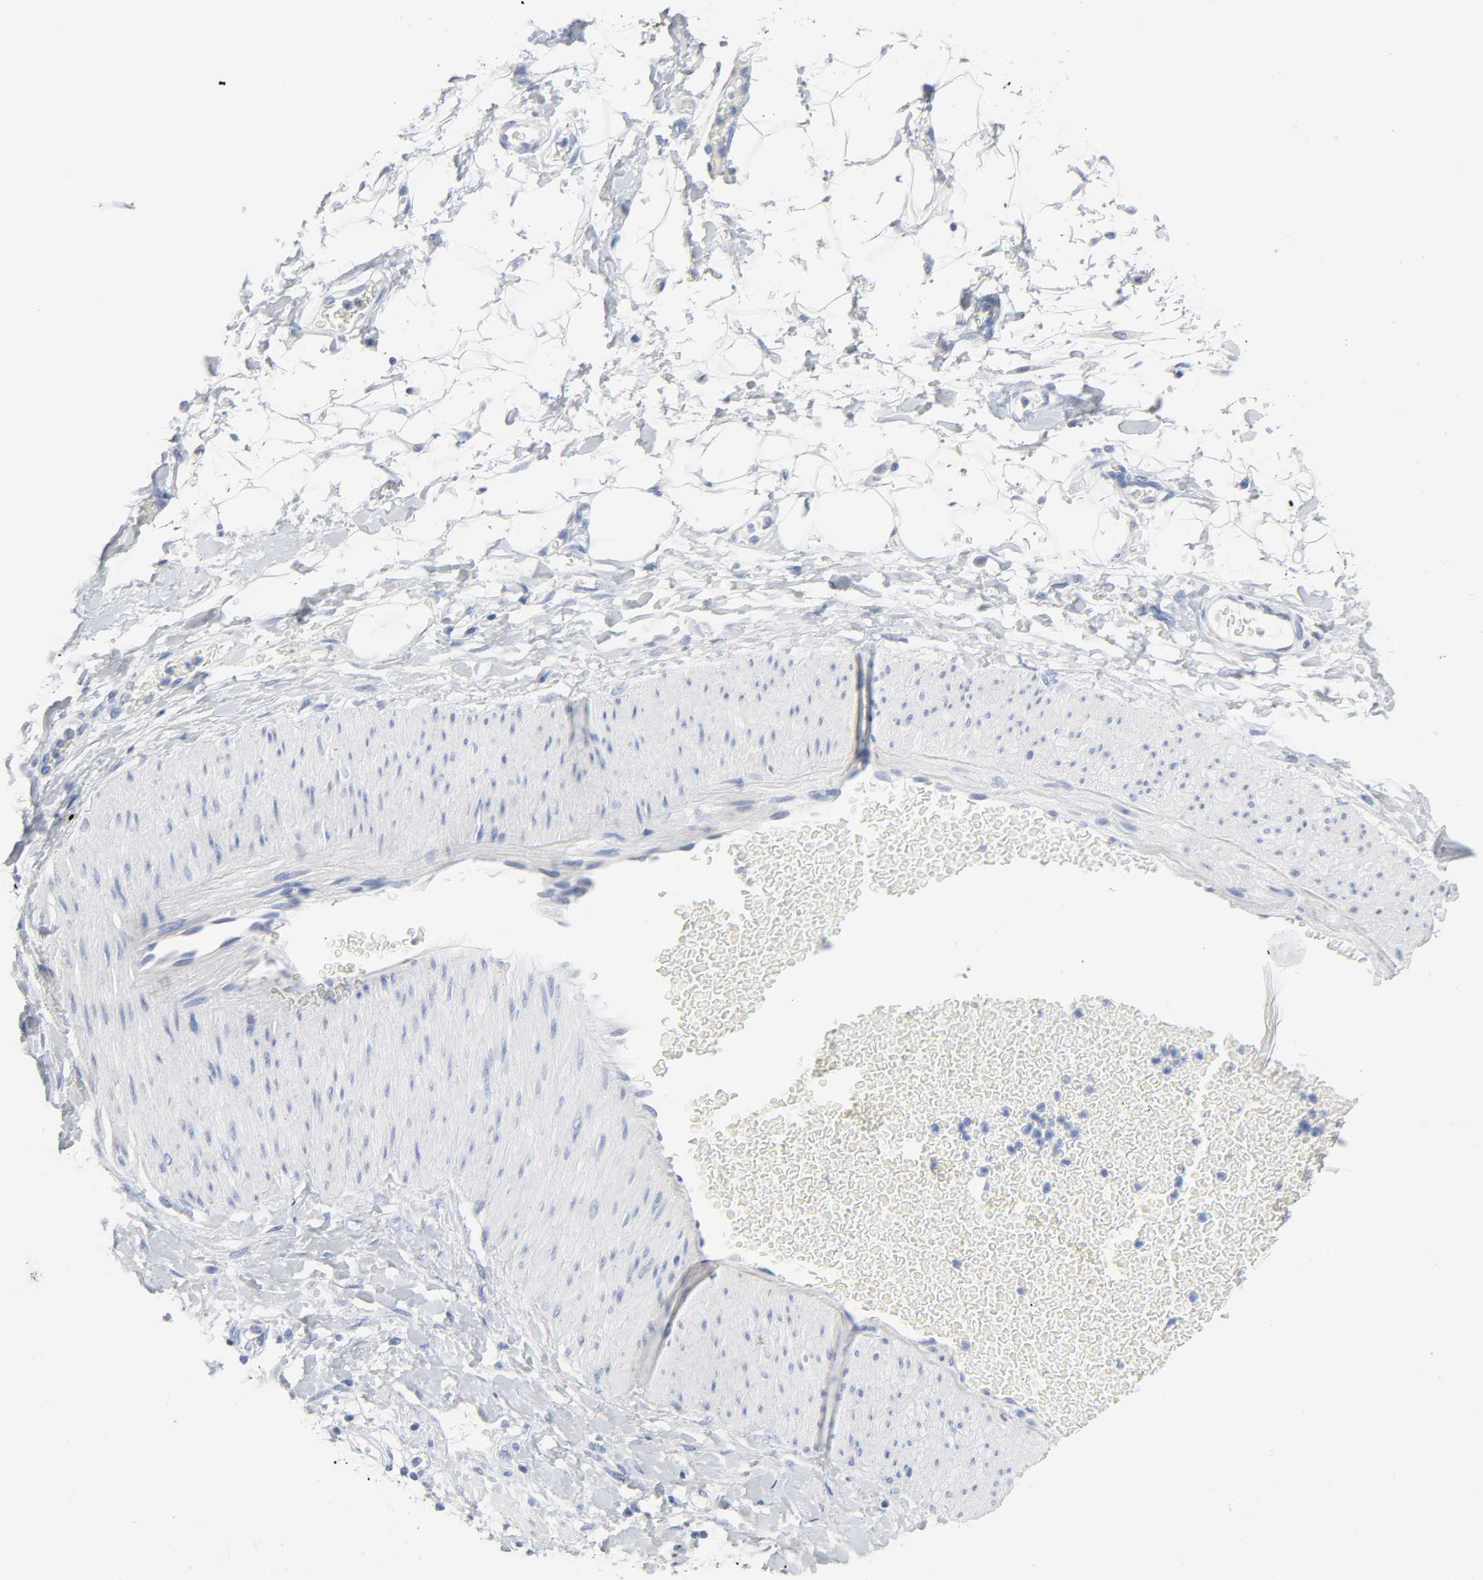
{"staining": {"intensity": "negative", "quantity": "none", "location": "none"}, "tissue": "adipose tissue", "cell_type": "Adipocytes", "image_type": "normal", "snomed": [{"axis": "morphology", "description": "Normal tissue, NOS"}, {"axis": "morphology", "description": "Urothelial carcinoma, High grade"}, {"axis": "topography", "description": "Vascular tissue"}, {"axis": "topography", "description": "Urinary bladder"}], "caption": "A photomicrograph of adipose tissue stained for a protein demonstrates no brown staining in adipocytes.", "gene": "ACP3", "patient": {"sex": "female", "age": 56}}